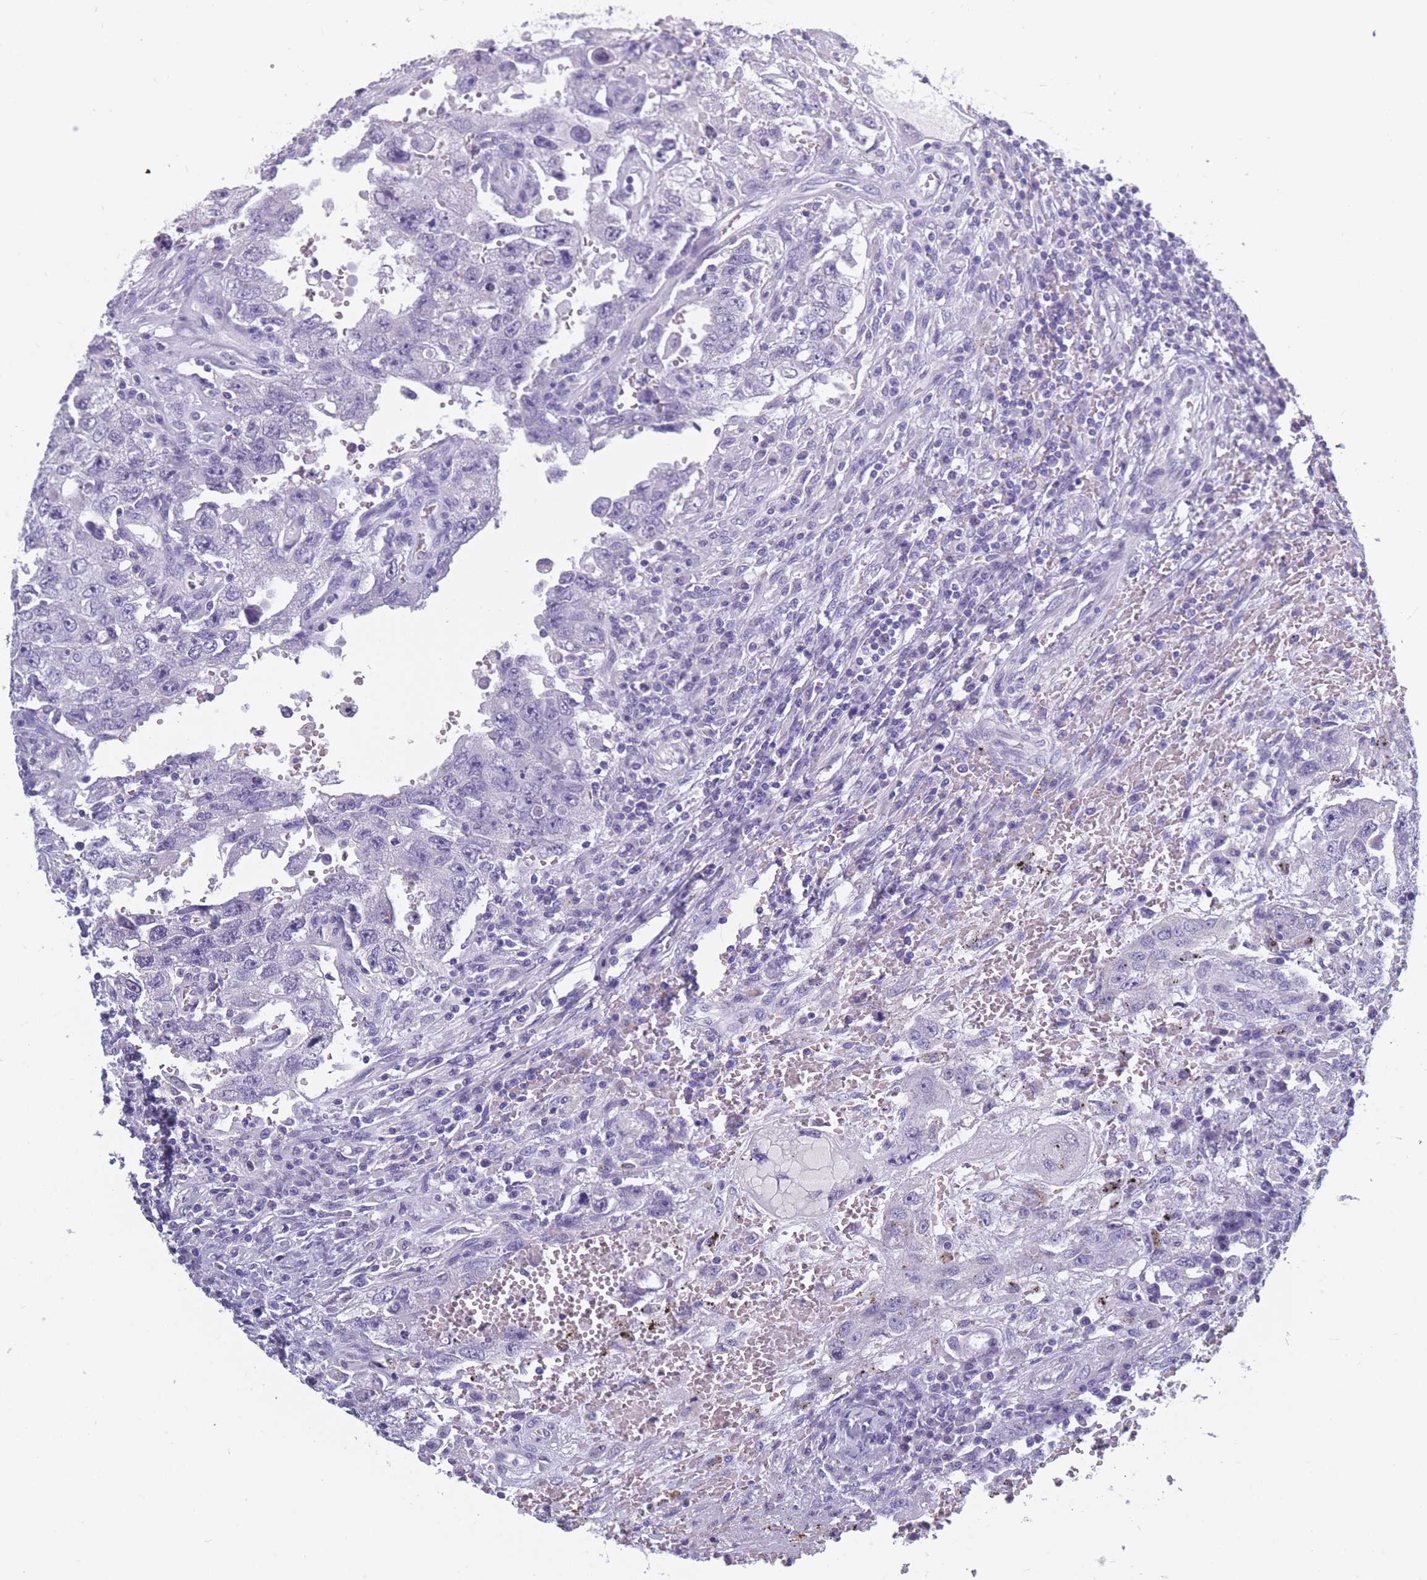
{"staining": {"intensity": "negative", "quantity": "none", "location": "none"}, "tissue": "testis cancer", "cell_type": "Tumor cells", "image_type": "cancer", "snomed": [{"axis": "morphology", "description": "Carcinoma, Embryonal, NOS"}, {"axis": "topography", "description": "Testis"}], "caption": "The photomicrograph reveals no staining of tumor cells in testis embryonal carcinoma.", "gene": "OR4C5", "patient": {"sex": "male", "age": 26}}